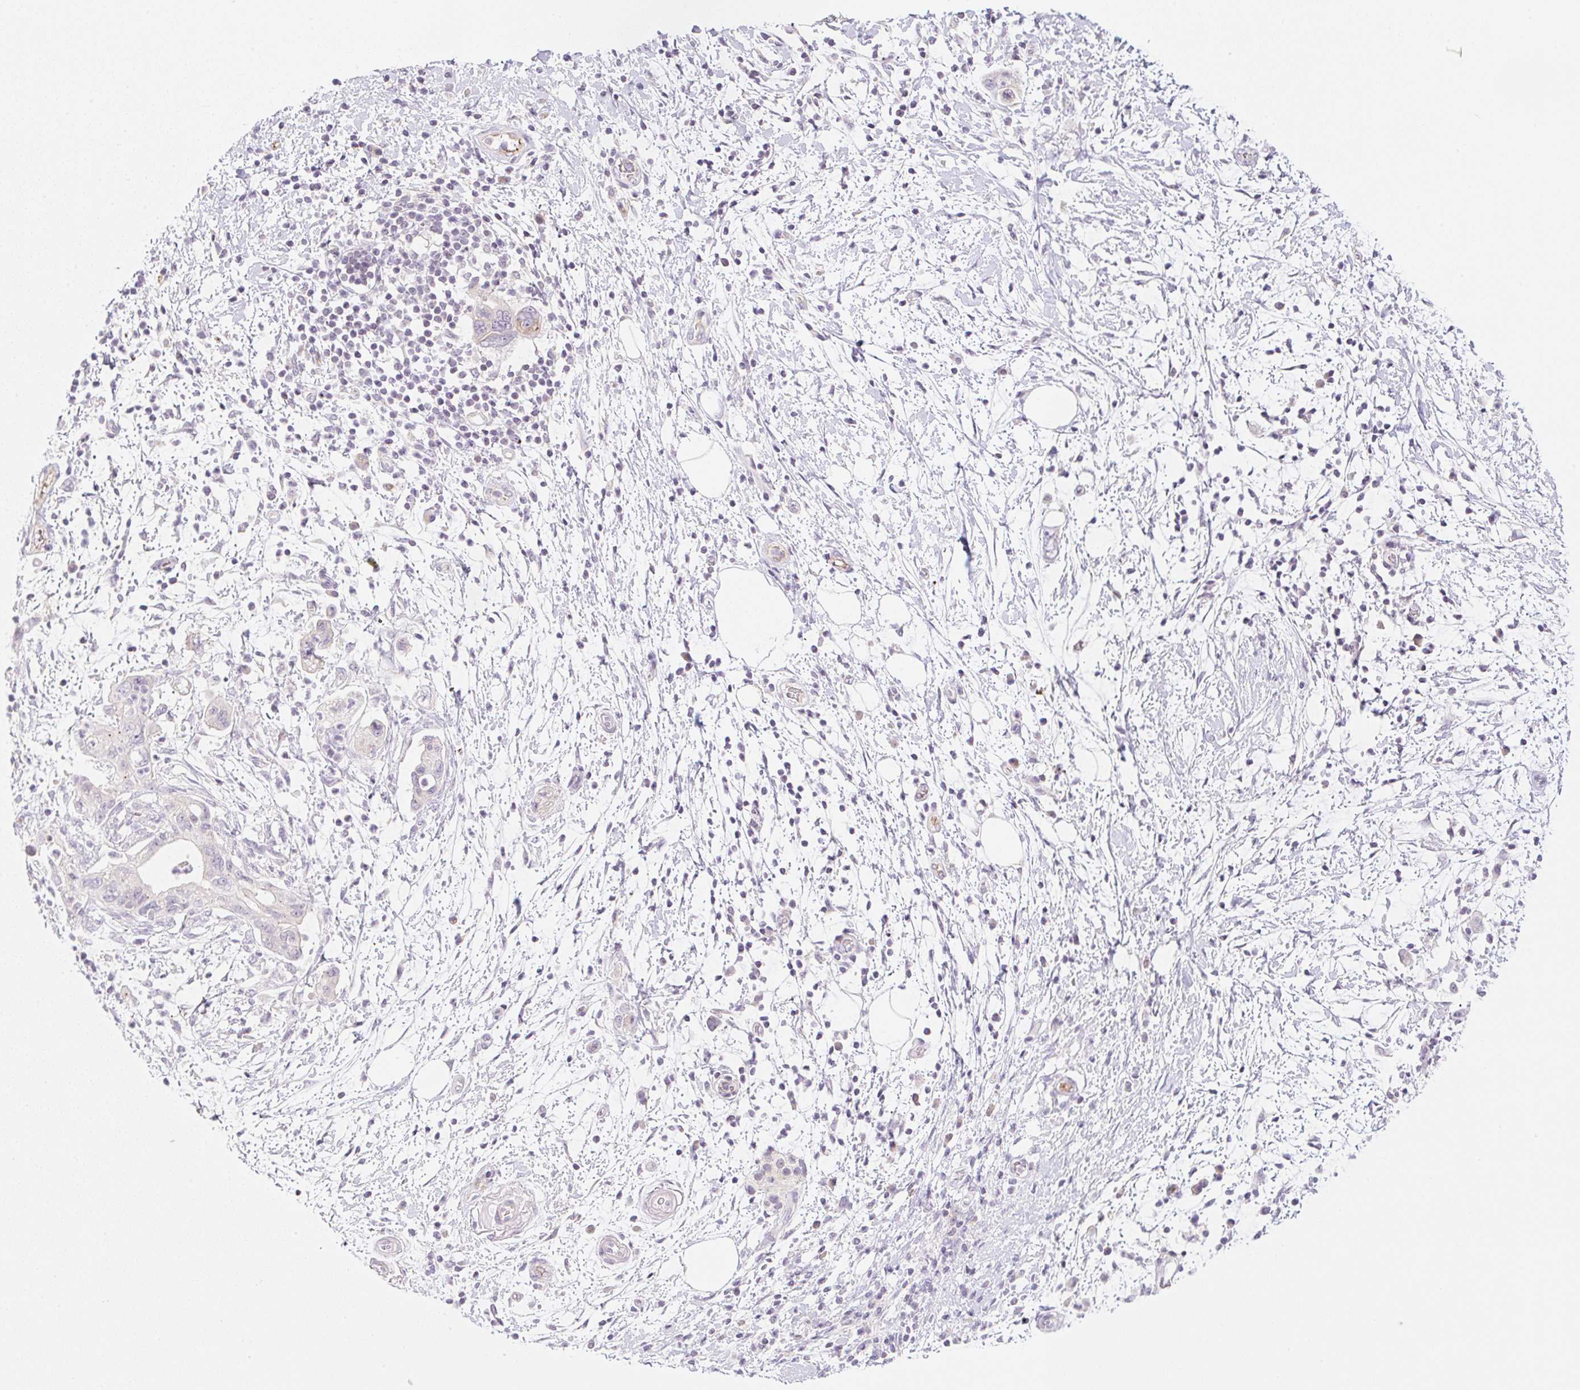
{"staining": {"intensity": "negative", "quantity": "none", "location": "none"}, "tissue": "pancreatic cancer", "cell_type": "Tumor cells", "image_type": "cancer", "snomed": [{"axis": "morphology", "description": "Adenocarcinoma, NOS"}, {"axis": "topography", "description": "Pancreas"}], "caption": "IHC of human pancreatic cancer (adenocarcinoma) shows no expression in tumor cells.", "gene": "CASKIN1", "patient": {"sex": "female", "age": 73}}